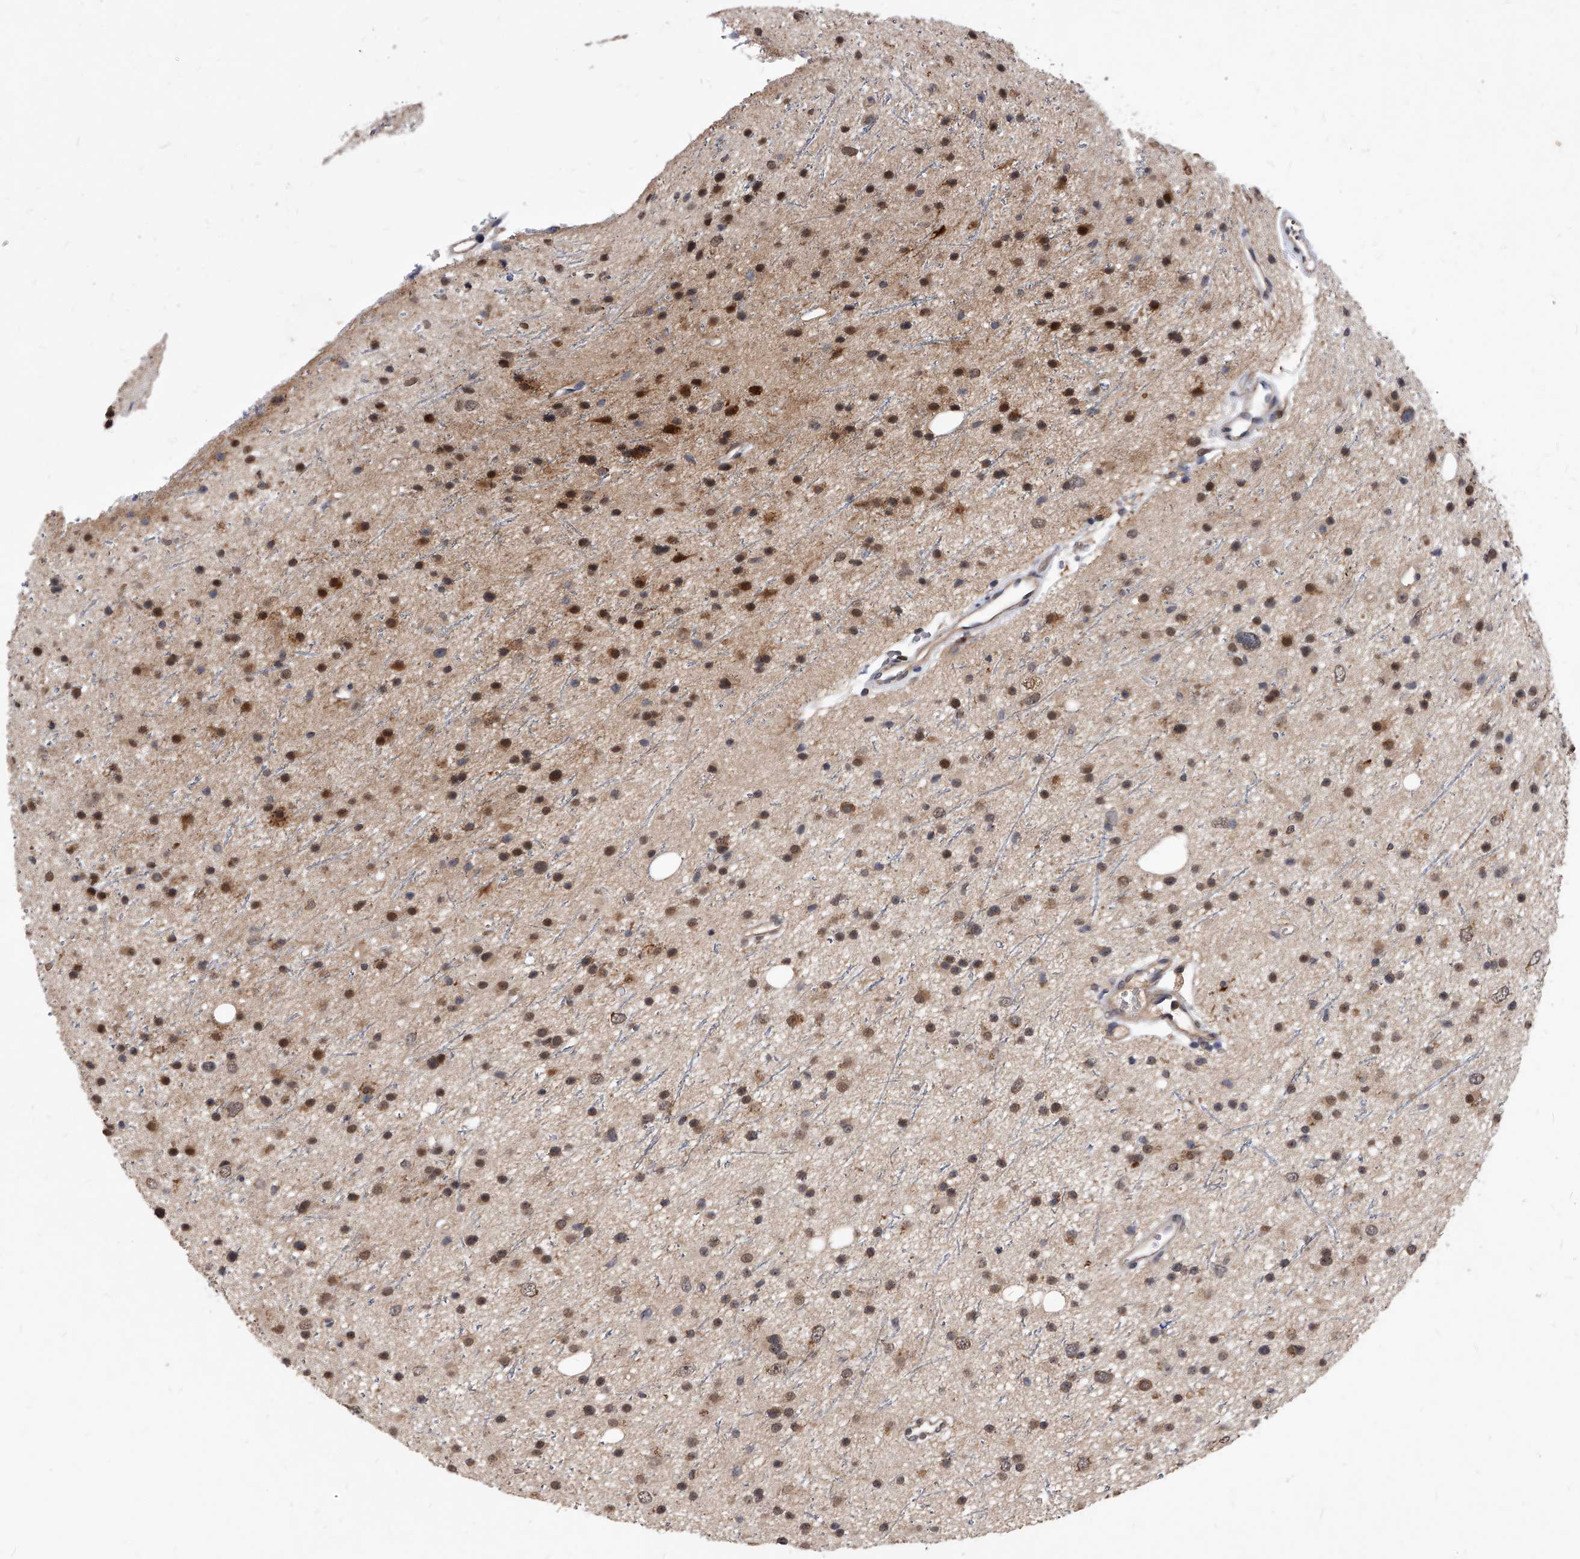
{"staining": {"intensity": "moderate", "quantity": ">75%", "location": "cytoplasmic/membranous"}, "tissue": "glioma", "cell_type": "Tumor cells", "image_type": "cancer", "snomed": [{"axis": "morphology", "description": "Glioma, malignant, Low grade"}, {"axis": "topography", "description": "Cerebral cortex"}], "caption": "Glioma stained with a protein marker shows moderate staining in tumor cells.", "gene": "SOBP", "patient": {"sex": "female", "age": 39}}